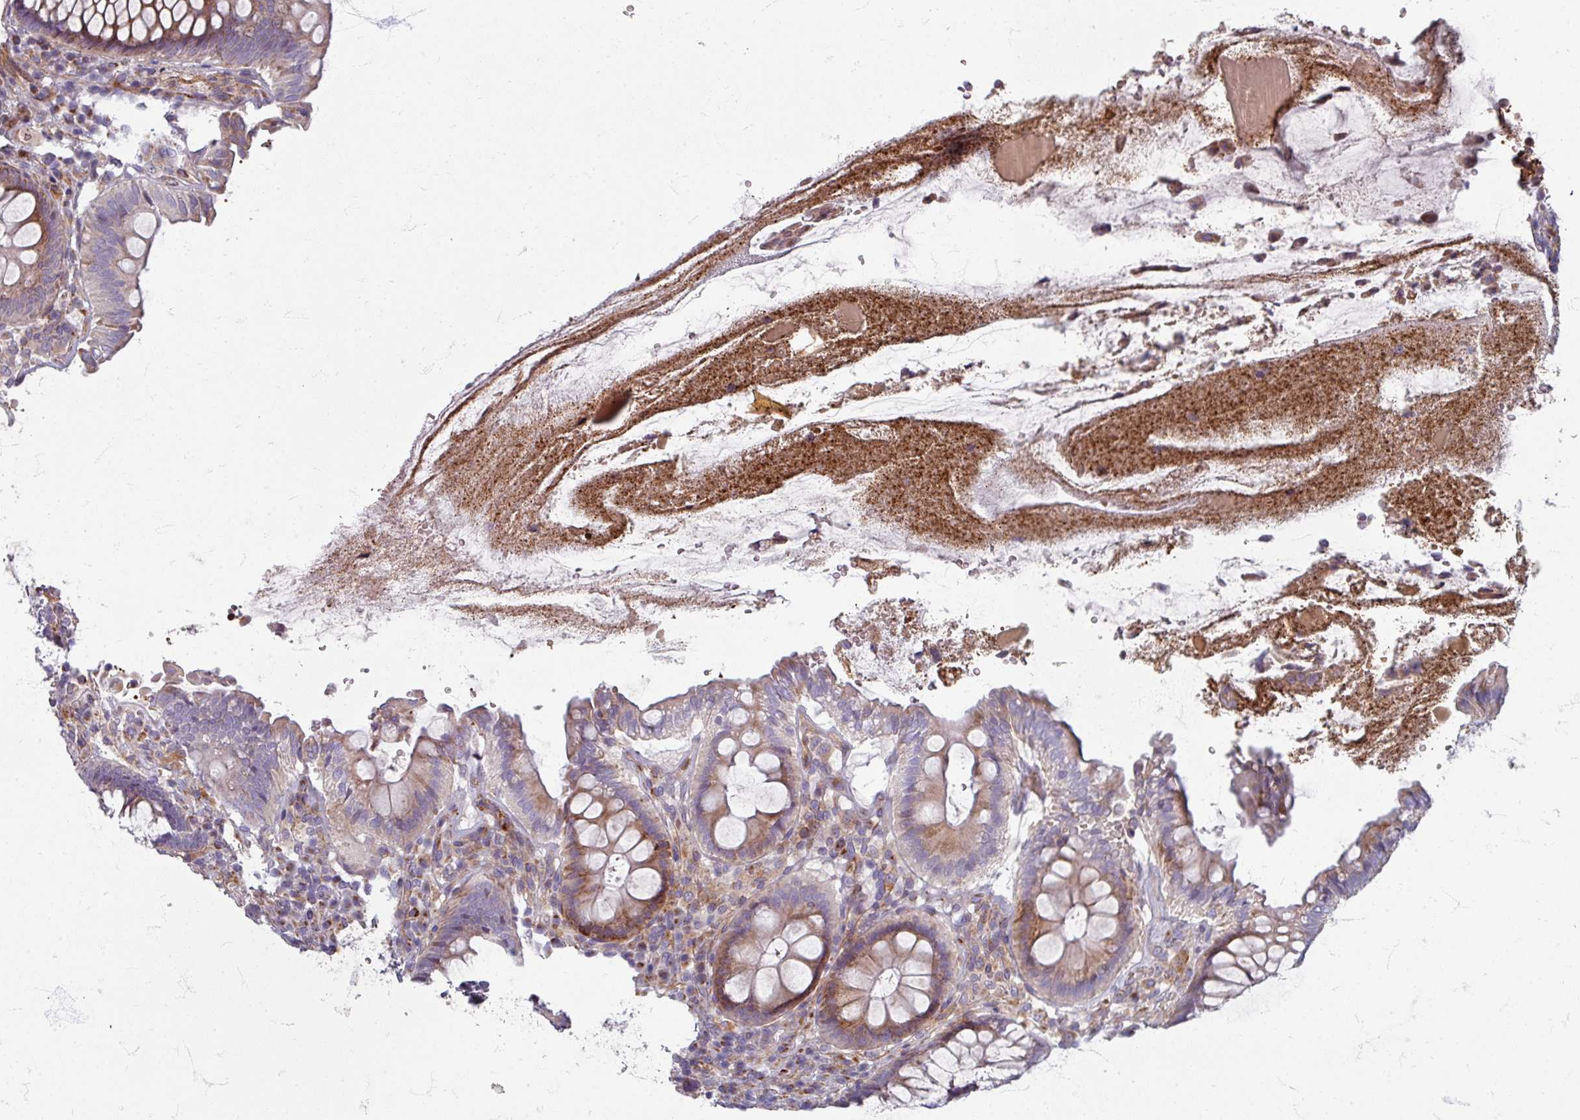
{"staining": {"intensity": "moderate", "quantity": ">75%", "location": "cytoplasmic/membranous"}, "tissue": "colon", "cell_type": "Endothelial cells", "image_type": "normal", "snomed": [{"axis": "morphology", "description": "Normal tissue, NOS"}, {"axis": "topography", "description": "Colon"}], "caption": "The photomicrograph demonstrates staining of unremarkable colon, revealing moderate cytoplasmic/membranous protein positivity (brown color) within endothelial cells. (DAB (3,3'-diaminobenzidine) IHC with brightfield microscopy, high magnification).", "gene": "GABARAPL1", "patient": {"sex": "male", "age": 84}}